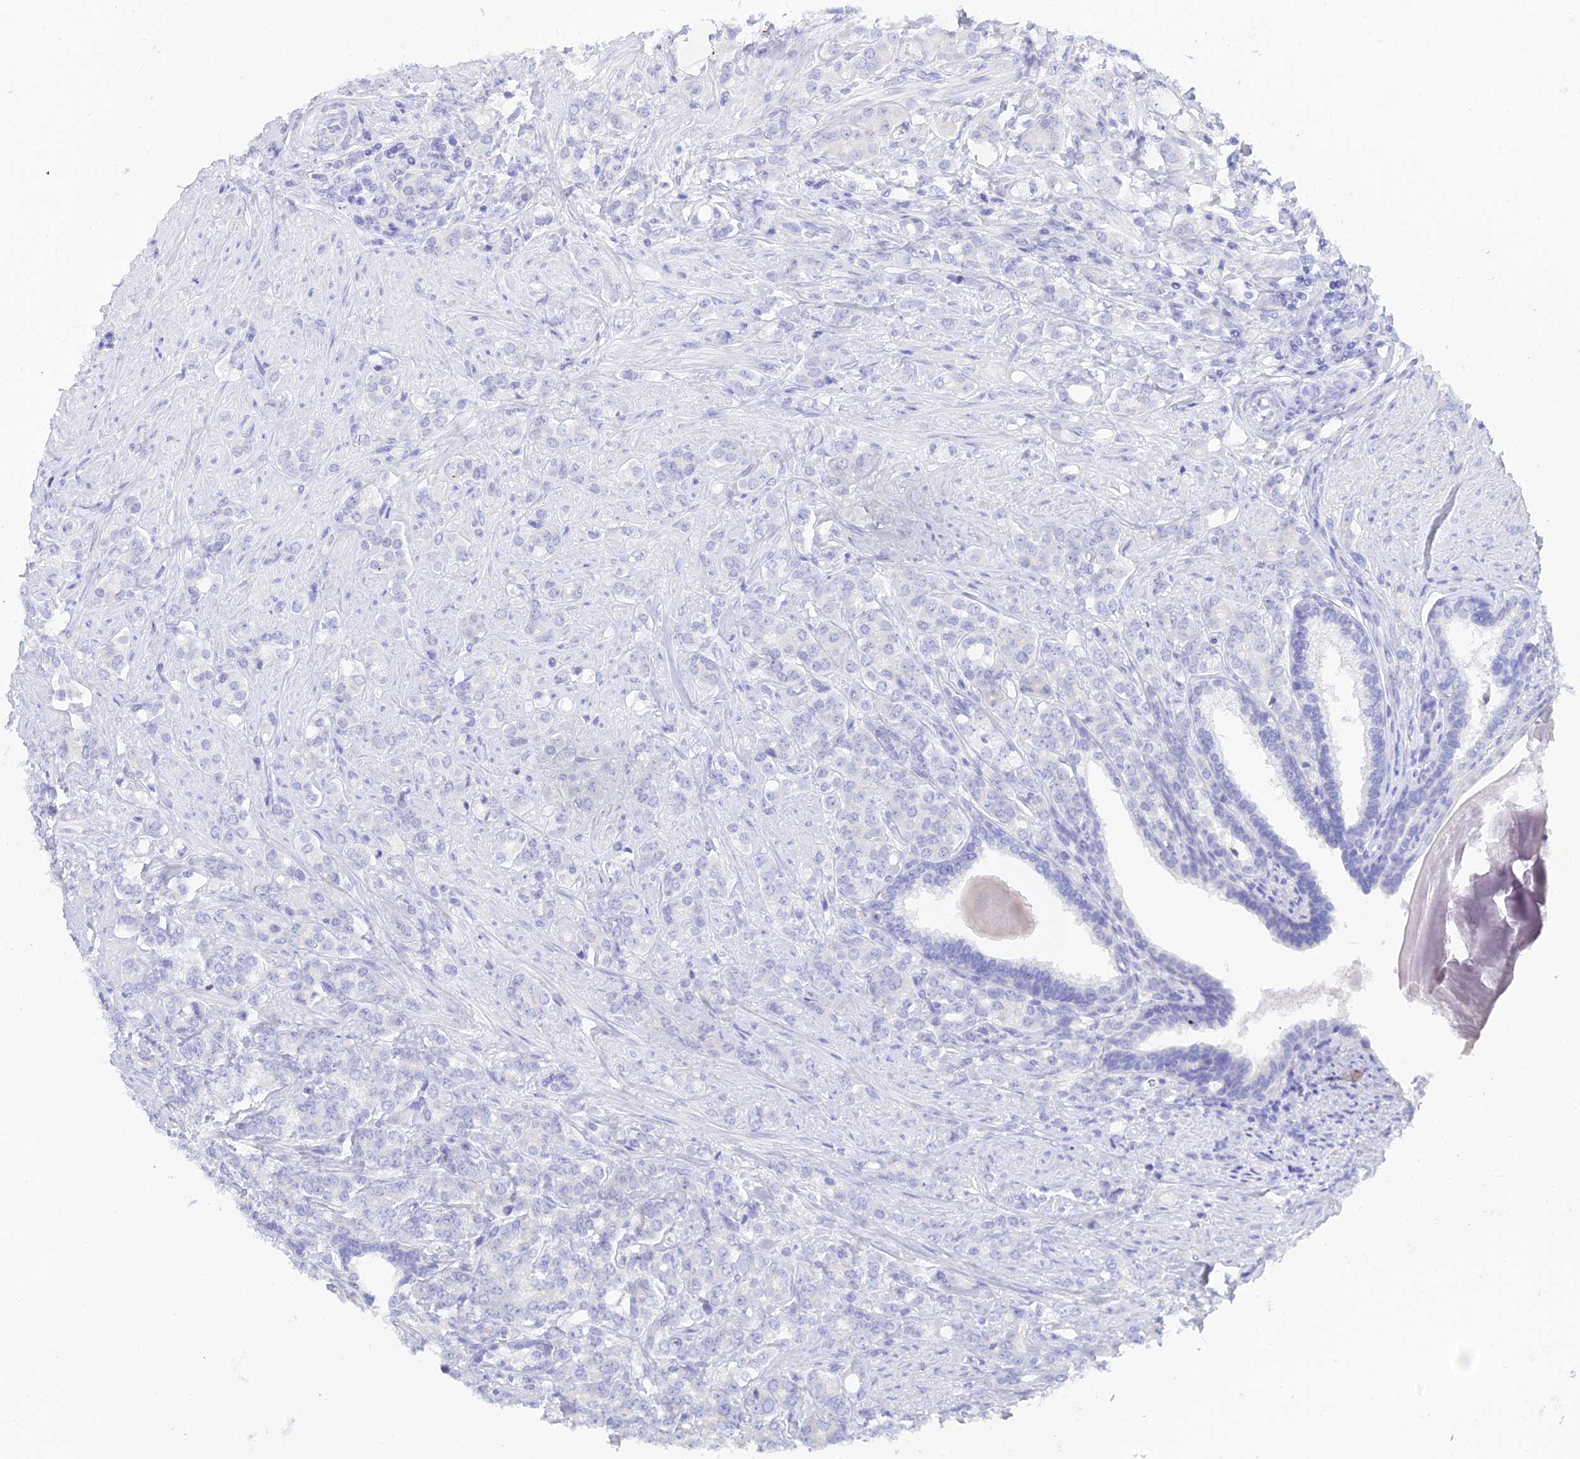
{"staining": {"intensity": "negative", "quantity": "none", "location": "none"}, "tissue": "prostate cancer", "cell_type": "Tumor cells", "image_type": "cancer", "snomed": [{"axis": "morphology", "description": "Adenocarcinoma, High grade"}, {"axis": "topography", "description": "Prostate"}], "caption": "This is an IHC image of human prostate cancer. There is no expression in tumor cells.", "gene": "REG1A", "patient": {"sex": "male", "age": 62}}